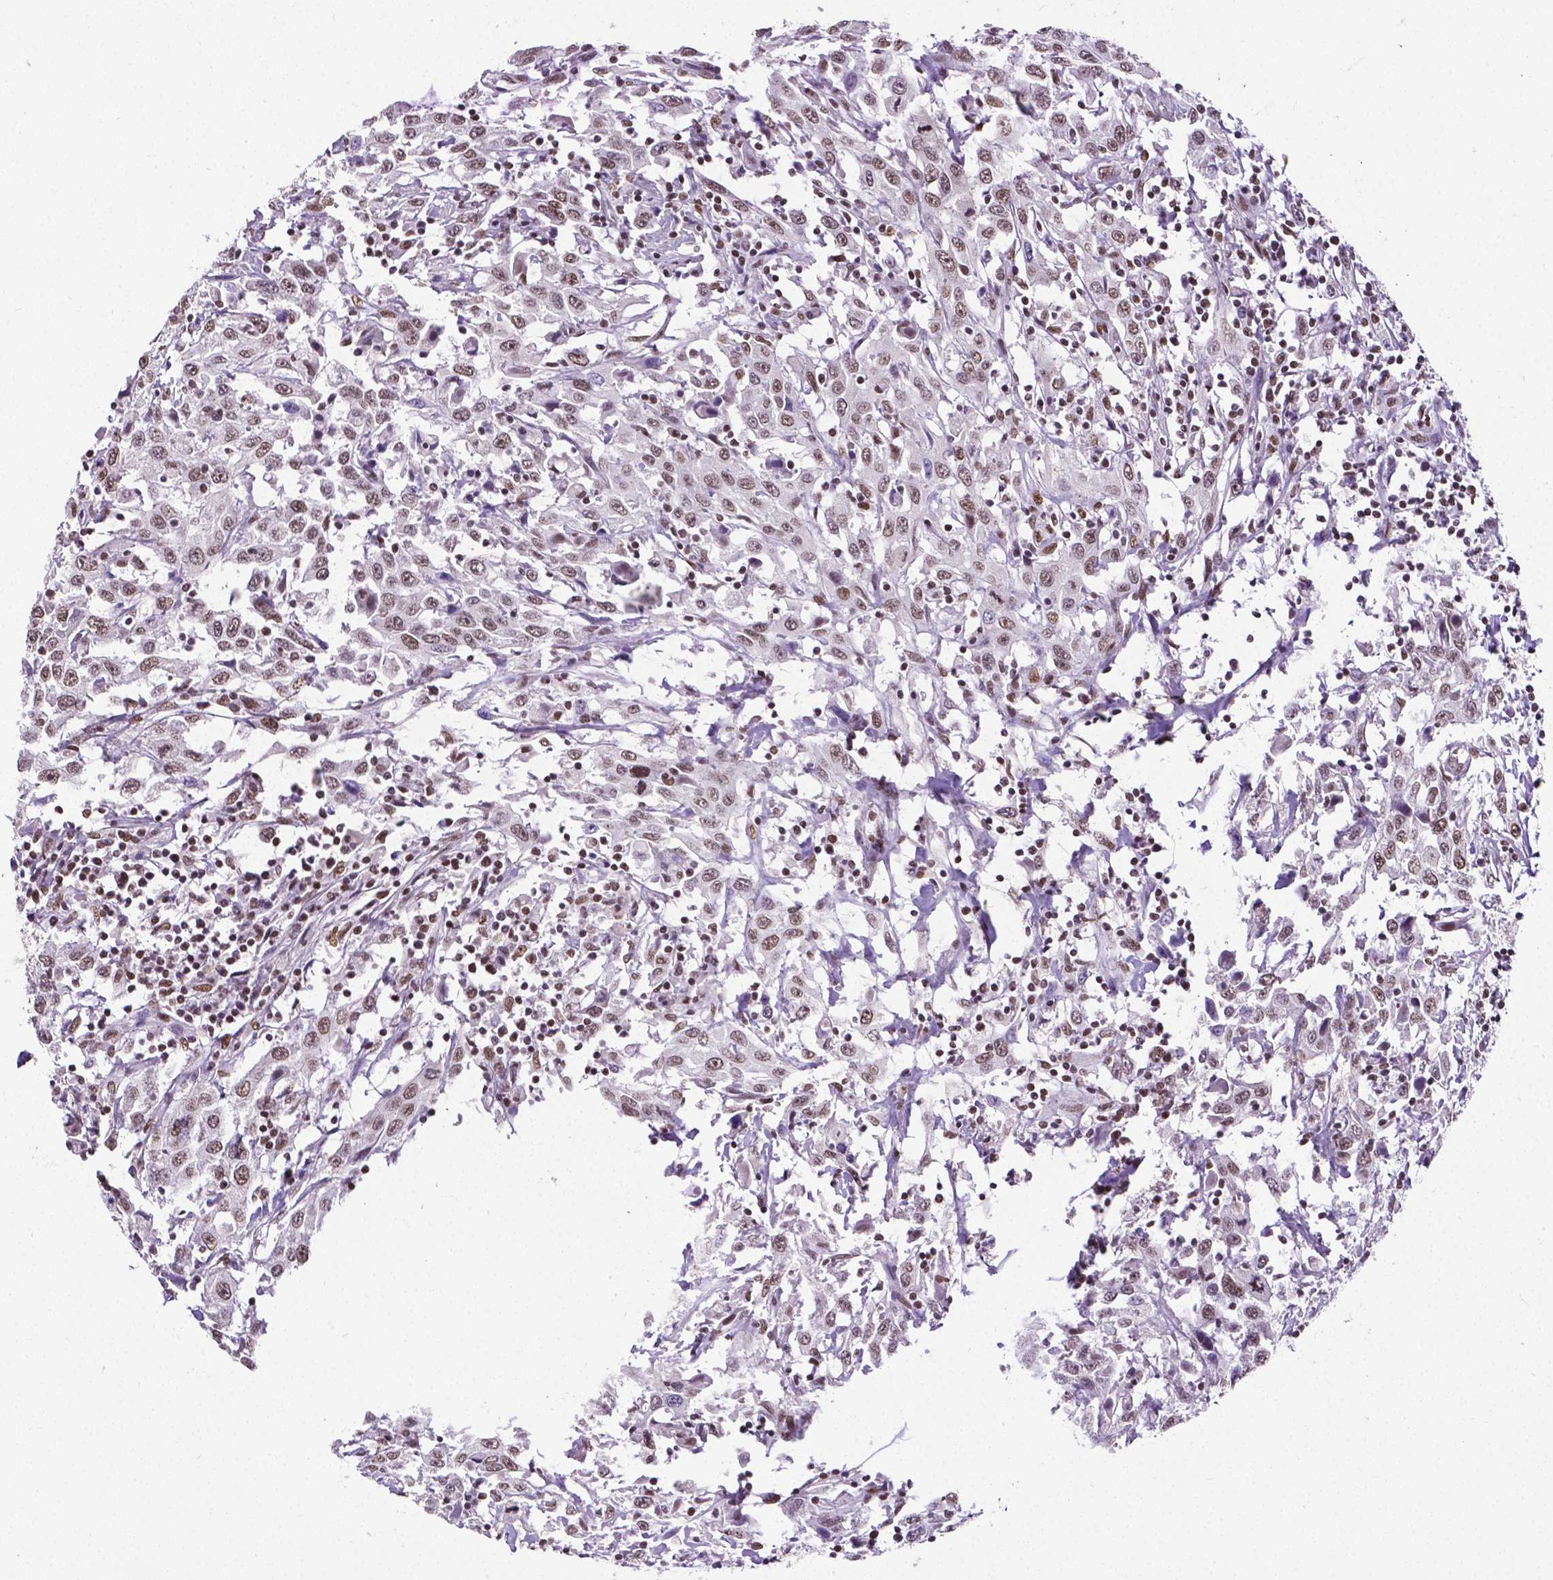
{"staining": {"intensity": "weak", "quantity": ">75%", "location": "nuclear"}, "tissue": "urothelial cancer", "cell_type": "Tumor cells", "image_type": "cancer", "snomed": [{"axis": "morphology", "description": "Urothelial carcinoma, High grade"}, {"axis": "topography", "description": "Urinary bladder"}], "caption": "Immunohistochemistry (DAB) staining of high-grade urothelial carcinoma reveals weak nuclear protein positivity in about >75% of tumor cells. (Brightfield microscopy of DAB IHC at high magnification).", "gene": "REST", "patient": {"sex": "male", "age": 61}}